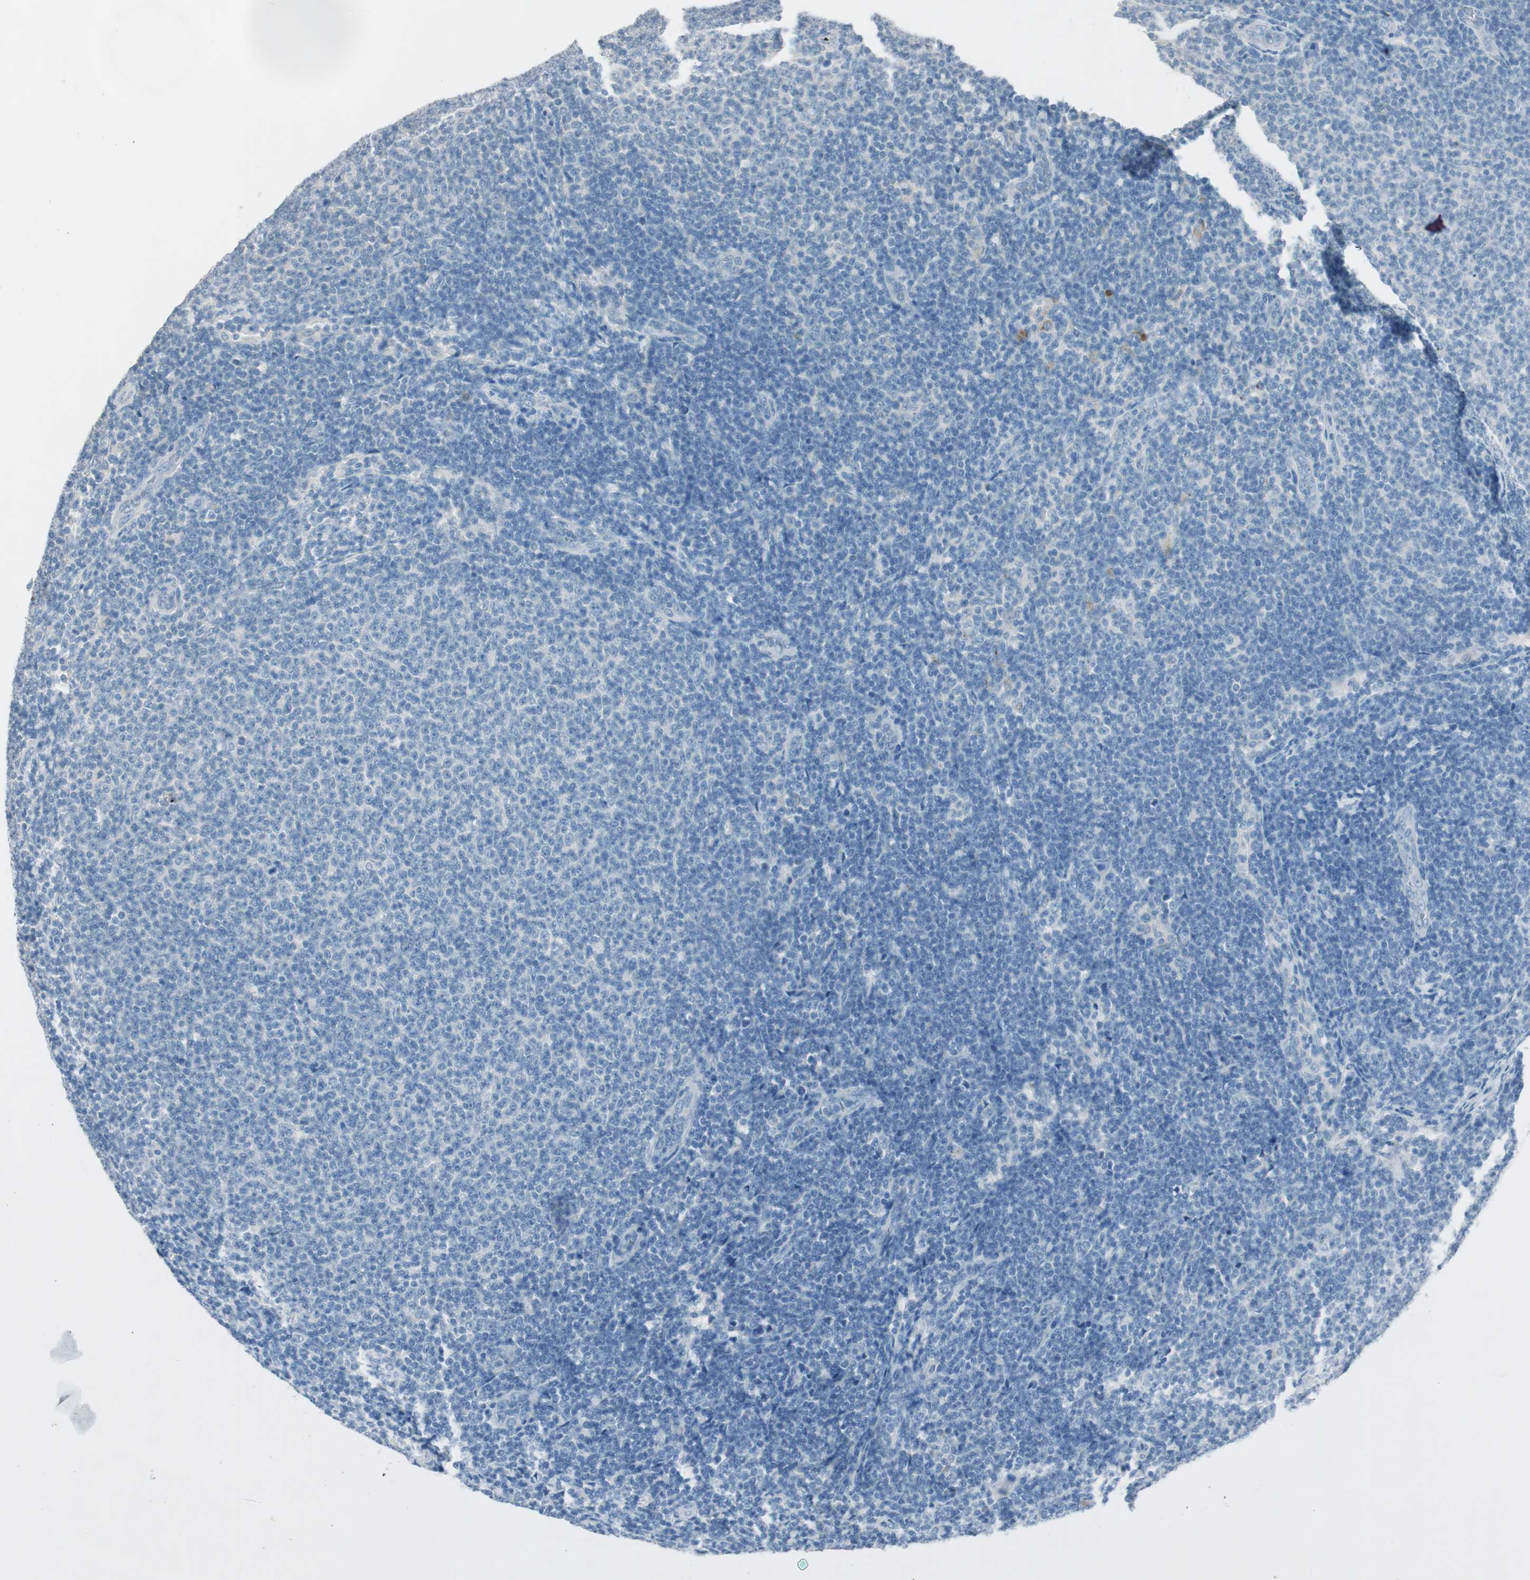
{"staining": {"intensity": "negative", "quantity": "none", "location": "none"}, "tissue": "lymphoma", "cell_type": "Tumor cells", "image_type": "cancer", "snomed": [{"axis": "morphology", "description": "Malignant lymphoma, non-Hodgkin's type, Low grade"}, {"axis": "topography", "description": "Lymph node"}], "caption": "Histopathology image shows no protein staining in tumor cells of malignant lymphoma, non-Hodgkin's type (low-grade) tissue. (DAB (3,3'-diaminobenzidine) immunohistochemistry visualized using brightfield microscopy, high magnification).", "gene": "KHK", "patient": {"sex": "male", "age": 66}}